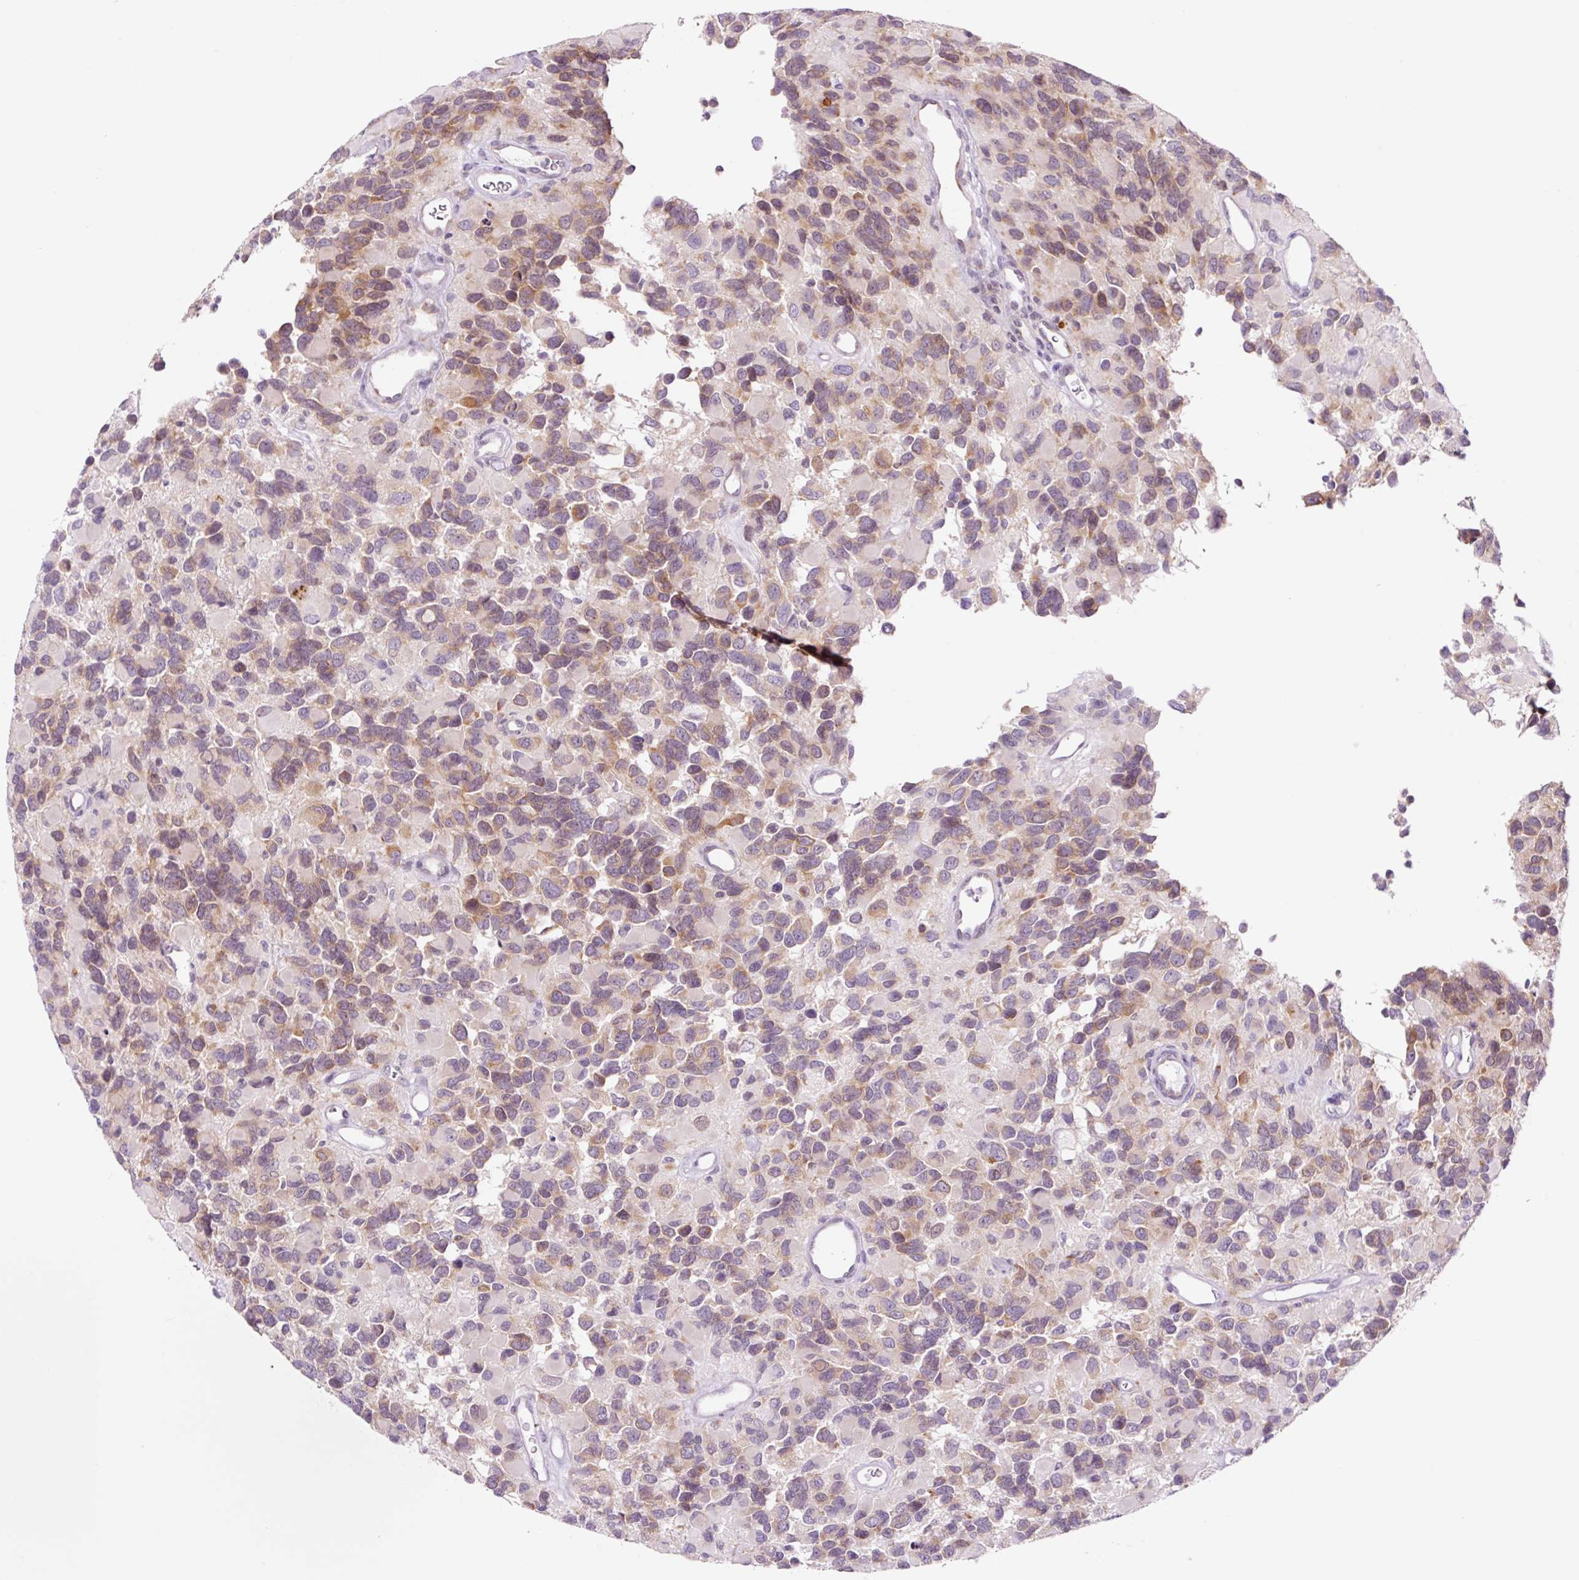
{"staining": {"intensity": "moderate", "quantity": ">75%", "location": "cytoplasmic/membranous"}, "tissue": "glioma", "cell_type": "Tumor cells", "image_type": "cancer", "snomed": [{"axis": "morphology", "description": "Glioma, malignant, High grade"}, {"axis": "topography", "description": "Brain"}], "caption": "A photomicrograph of glioma stained for a protein displays moderate cytoplasmic/membranous brown staining in tumor cells.", "gene": "RPL41", "patient": {"sex": "male", "age": 77}}